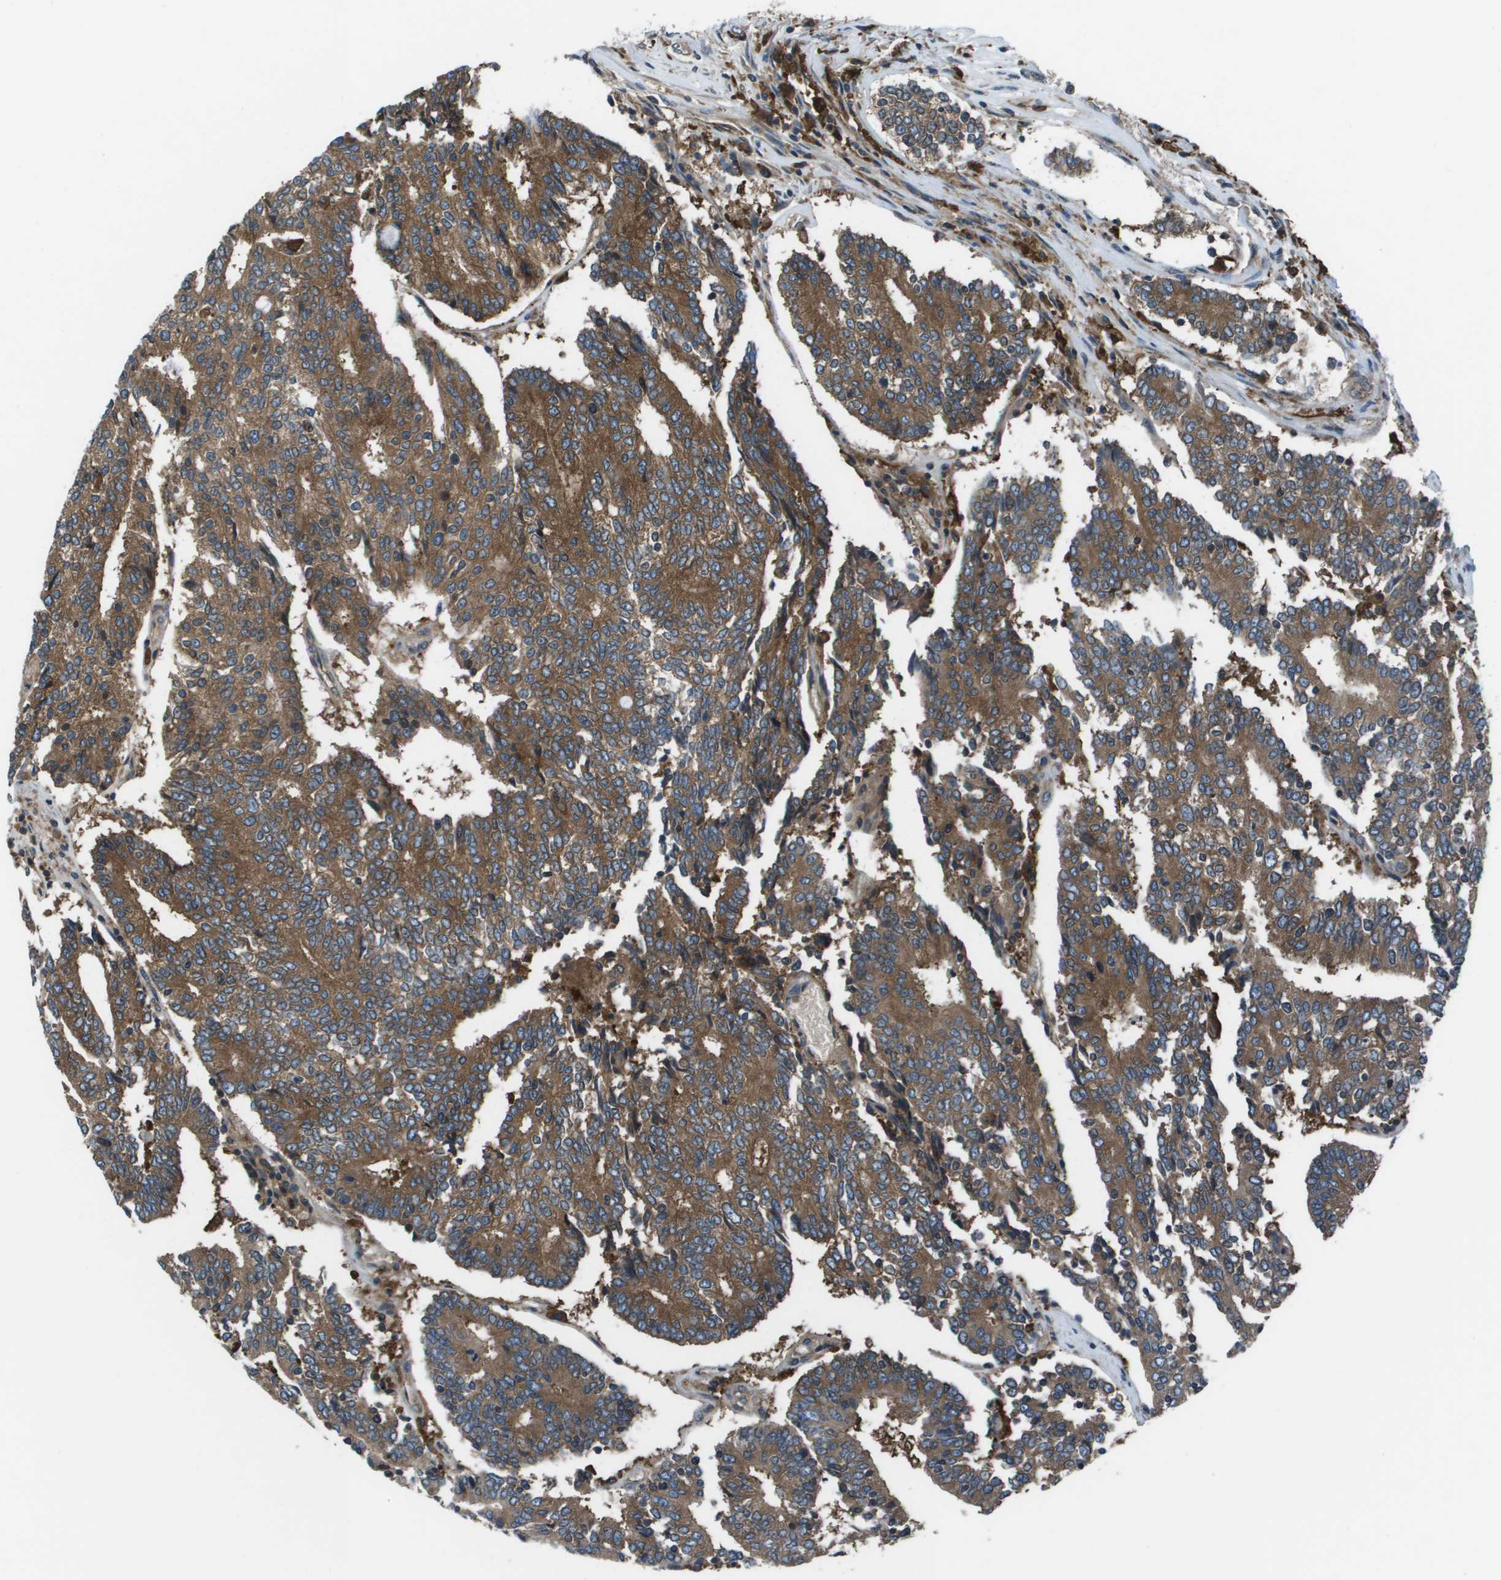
{"staining": {"intensity": "strong", "quantity": ">75%", "location": "cytoplasmic/membranous"}, "tissue": "prostate cancer", "cell_type": "Tumor cells", "image_type": "cancer", "snomed": [{"axis": "morphology", "description": "Normal tissue, NOS"}, {"axis": "morphology", "description": "Adenocarcinoma, High grade"}, {"axis": "topography", "description": "Prostate"}, {"axis": "topography", "description": "Seminal veicle"}], "caption": "Immunohistochemistry (IHC) histopathology image of neoplastic tissue: human prostate cancer stained using immunohistochemistry (IHC) shows high levels of strong protein expression localized specifically in the cytoplasmic/membranous of tumor cells, appearing as a cytoplasmic/membranous brown color.", "gene": "EIF3B", "patient": {"sex": "male", "age": 55}}